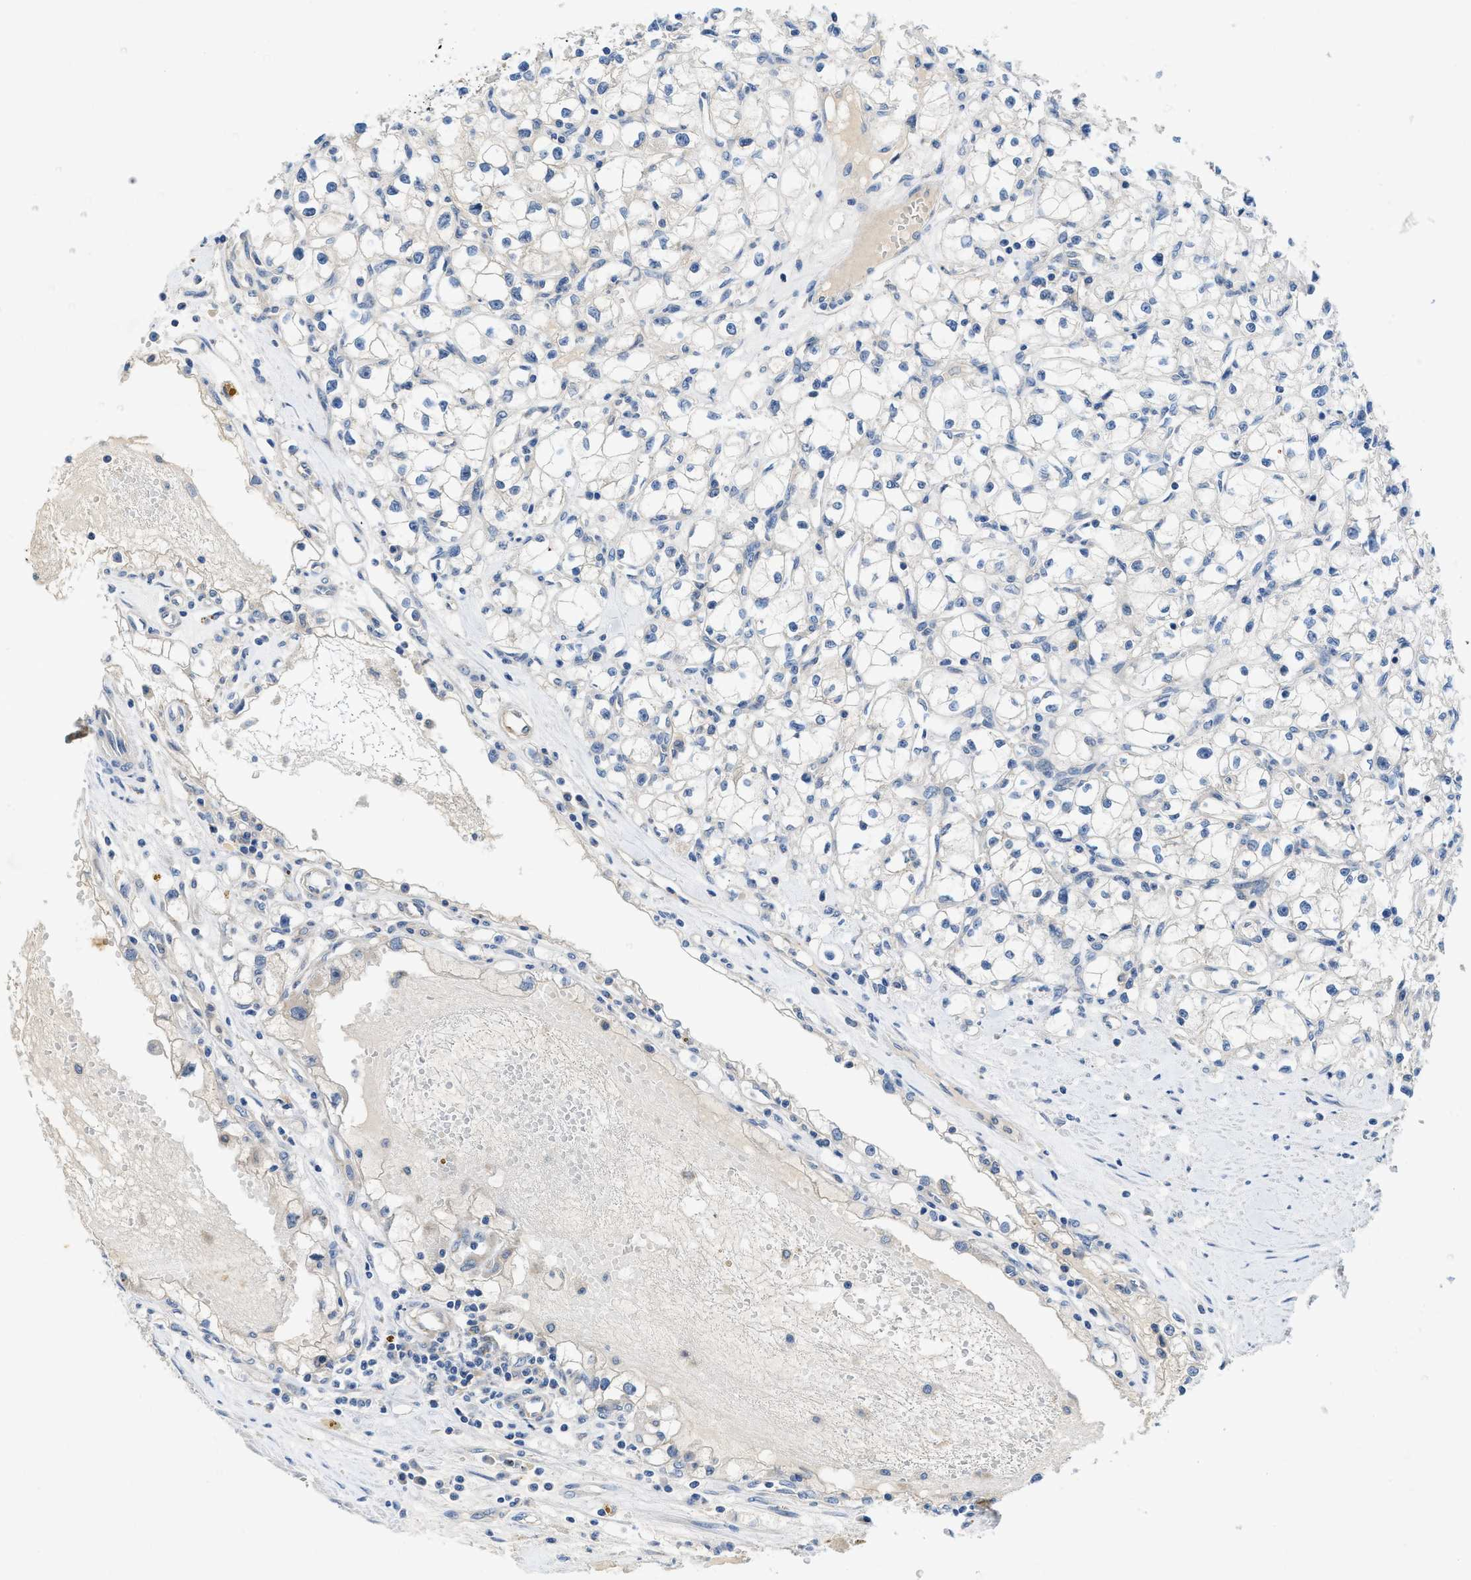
{"staining": {"intensity": "negative", "quantity": "none", "location": "none"}, "tissue": "renal cancer", "cell_type": "Tumor cells", "image_type": "cancer", "snomed": [{"axis": "morphology", "description": "Adenocarcinoma, NOS"}, {"axis": "topography", "description": "Kidney"}], "caption": "Histopathology image shows no significant protein positivity in tumor cells of renal adenocarcinoma.", "gene": "RIPK2", "patient": {"sex": "male", "age": 56}}